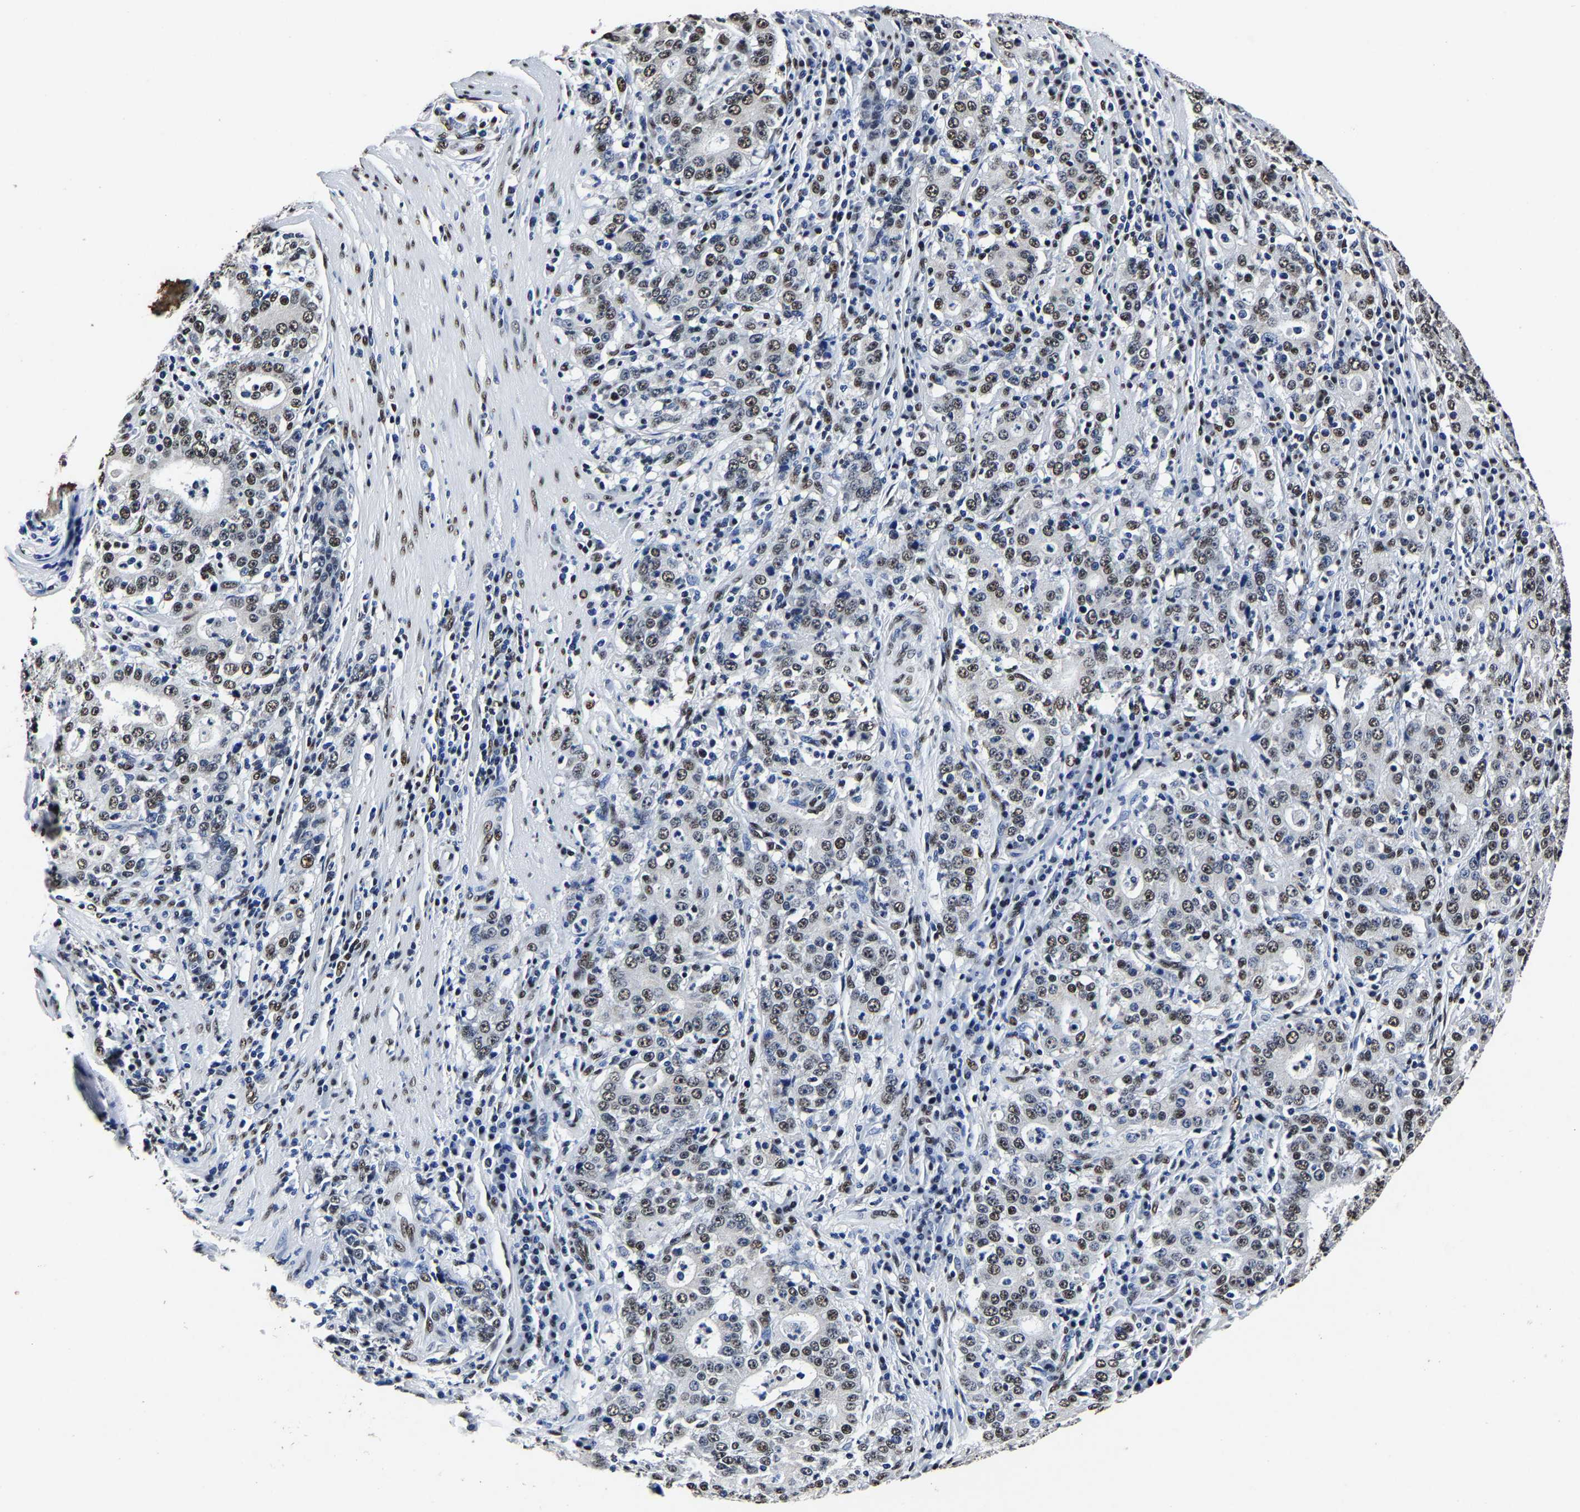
{"staining": {"intensity": "moderate", "quantity": "25%-75%", "location": "nuclear"}, "tissue": "stomach cancer", "cell_type": "Tumor cells", "image_type": "cancer", "snomed": [{"axis": "morphology", "description": "Normal tissue, NOS"}, {"axis": "morphology", "description": "Adenocarcinoma, NOS"}, {"axis": "topography", "description": "Stomach, upper"}, {"axis": "topography", "description": "Stomach"}], "caption": "This micrograph shows IHC staining of stomach cancer, with medium moderate nuclear positivity in about 25%-75% of tumor cells.", "gene": "RBM45", "patient": {"sex": "male", "age": 59}}